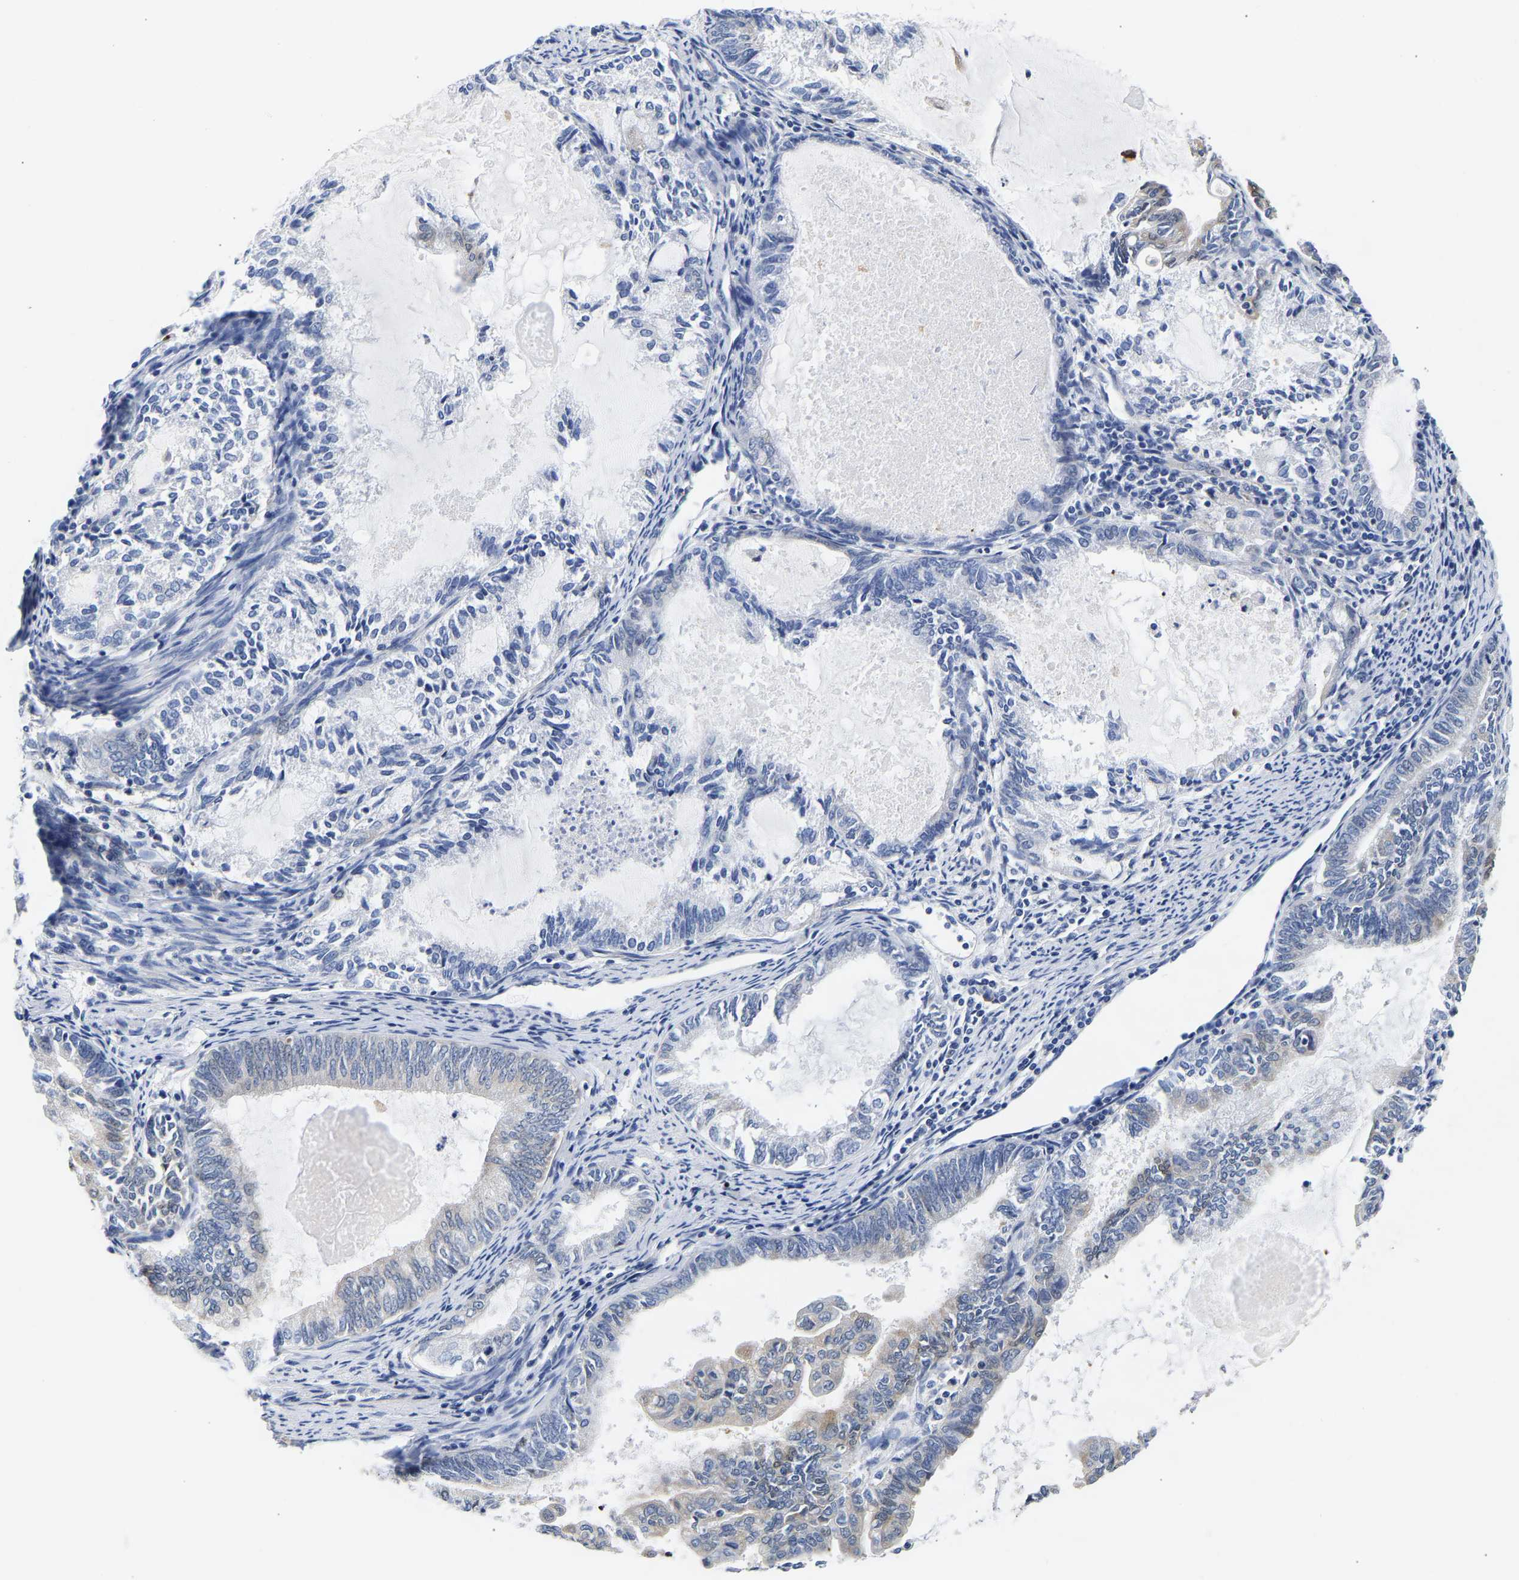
{"staining": {"intensity": "negative", "quantity": "none", "location": "none"}, "tissue": "endometrial cancer", "cell_type": "Tumor cells", "image_type": "cancer", "snomed": [{"axis": "morphology", "description": "Adenocarcinoma, NOS"}, {"axis": "topography", "description": "Endometrium"}], "caption": "The immunohistochemistry (IHC) photomicrograph has no significant positivity in tumor cells of endometrial adenocarcinoma tissue.", "gene": "CCDC6", "patient": {"sex": "female", "age": 86}}